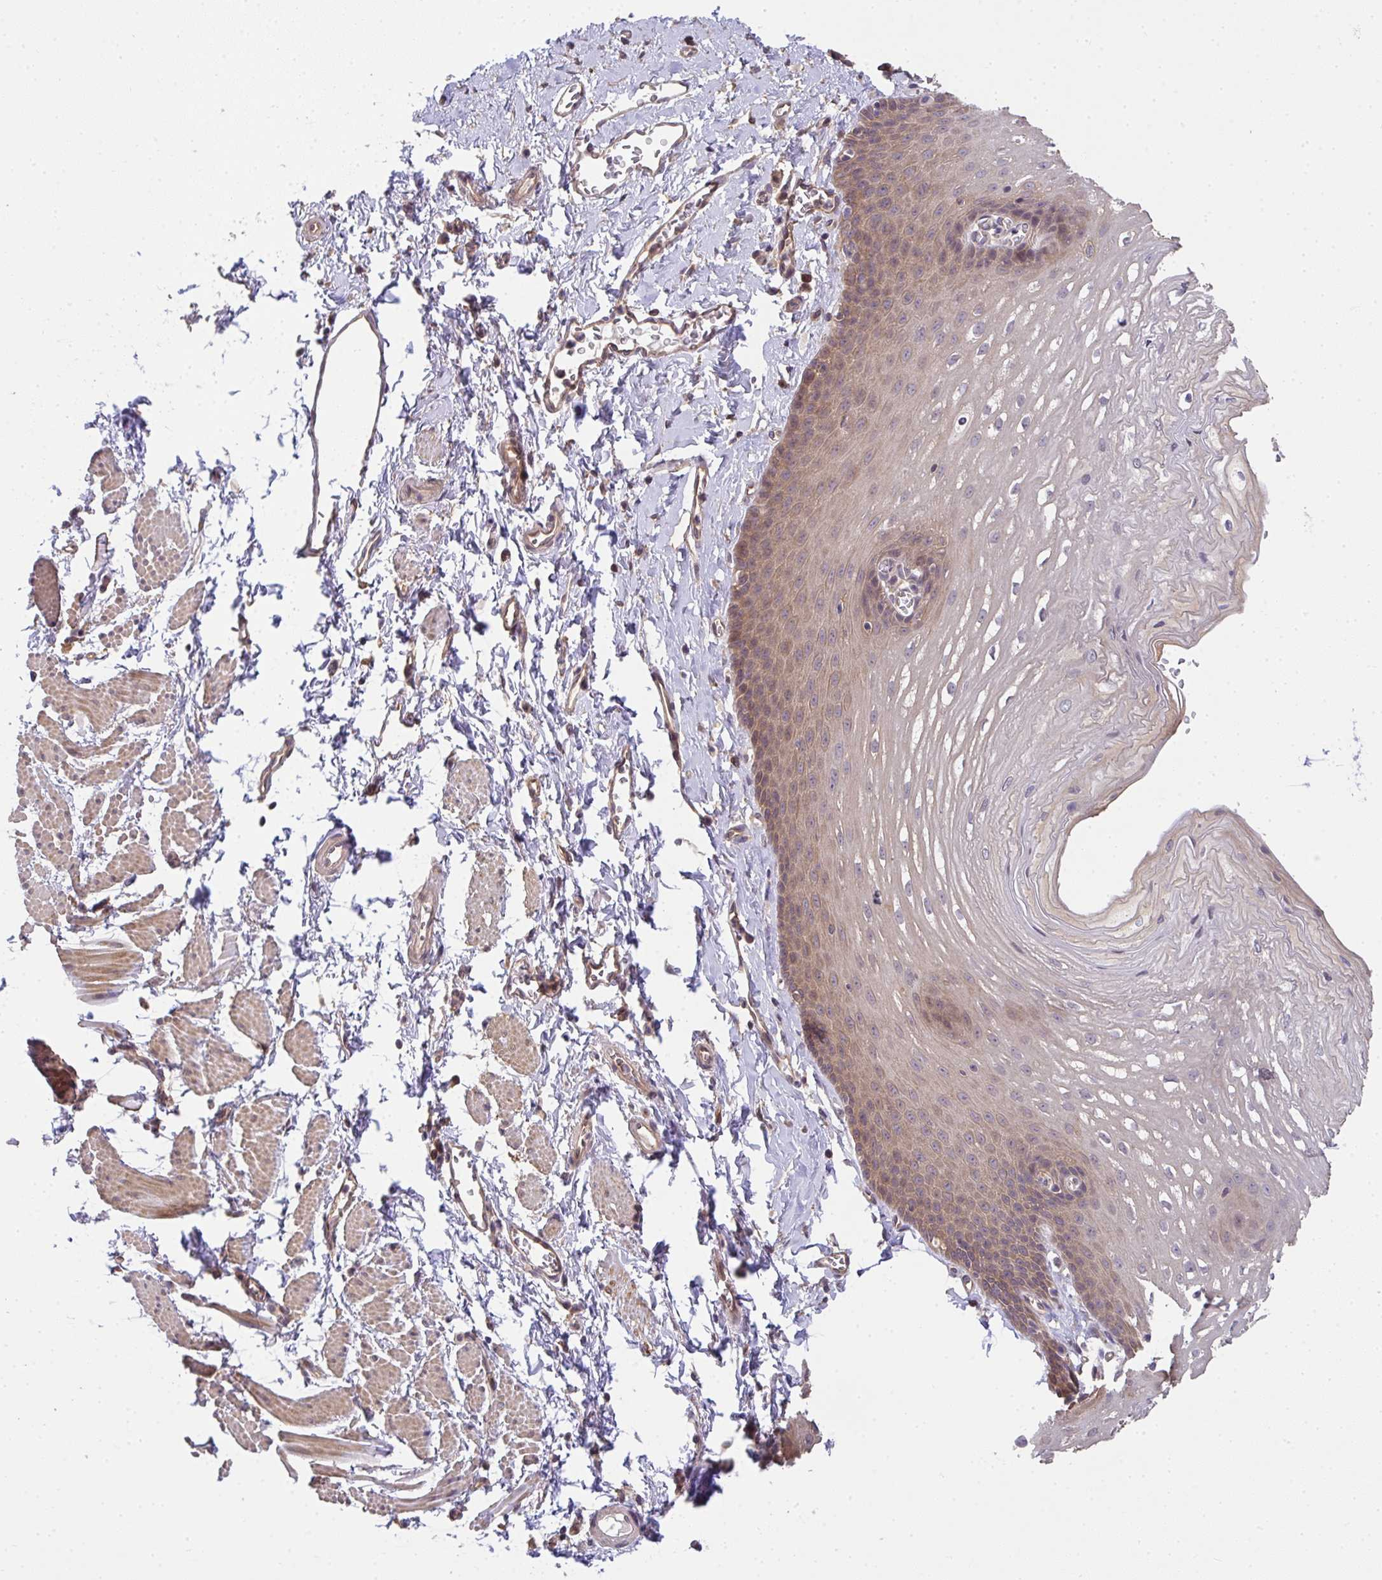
{"staining": {"intensity": "weak", "quantity": "25%-75%", "location": "cytoplasmic/membranous,nuclear"}, "tissue": "esophagus", "cell_type": "Squamous epithelial cells", "image_type": "normal", "snomed": [{"axis": "morphology", "description": "Normal tissue, NOS"}, {"axis": "topography", "description": "Esophagus"}], "caption": "Immunohistochemistry (IHC) histopathology image of unremarkable esophagus: human esophagus stained using immunohistochemistry shows low levels of weak protein expression localized specifically in the cytoplasmic/membranous,nuclear of squamous epithelial cells, appearing as a cytoplasmic/membranous,nuclear brown color.", "gene": "EEF1AKMT1", "patient": {"sex": "male", "age": 70}}